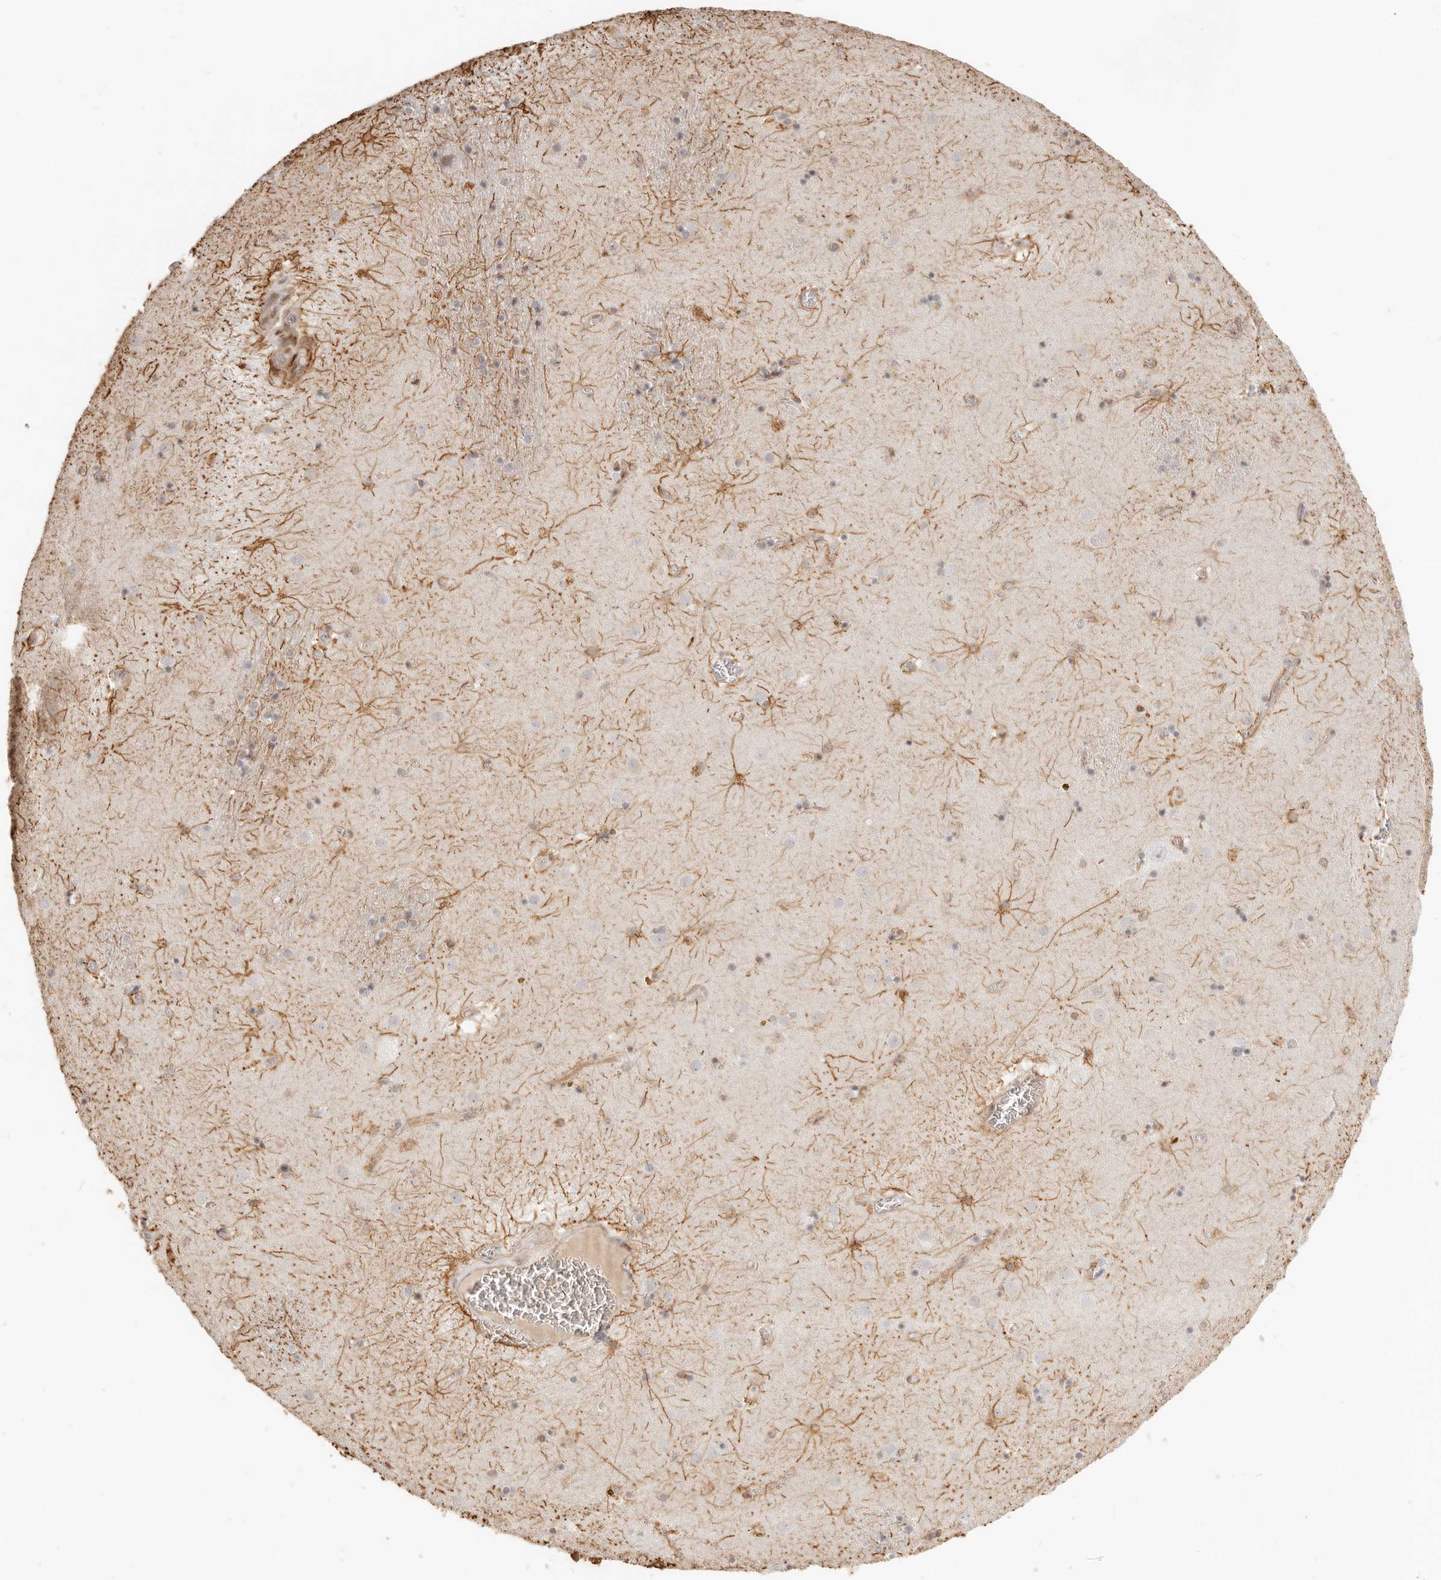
{"staining": {"intensity": "negative", "quantity": "none", "location": "none"}, "tissue": "caudate", "cell_type": "Glial cells", "image_type": "normal", "snomed": [{"axis": "morphology", "description": "Normal tissue, NOS"}, {"axis": "topography", "description": "Lateral ventricle wall"}], "caption": "Immunohistochemistry (IHC) of normal caudate demonstrates no expression in glial cells.", "gene": "GABPA", "patient": {"sex": "male", "age": 70}}